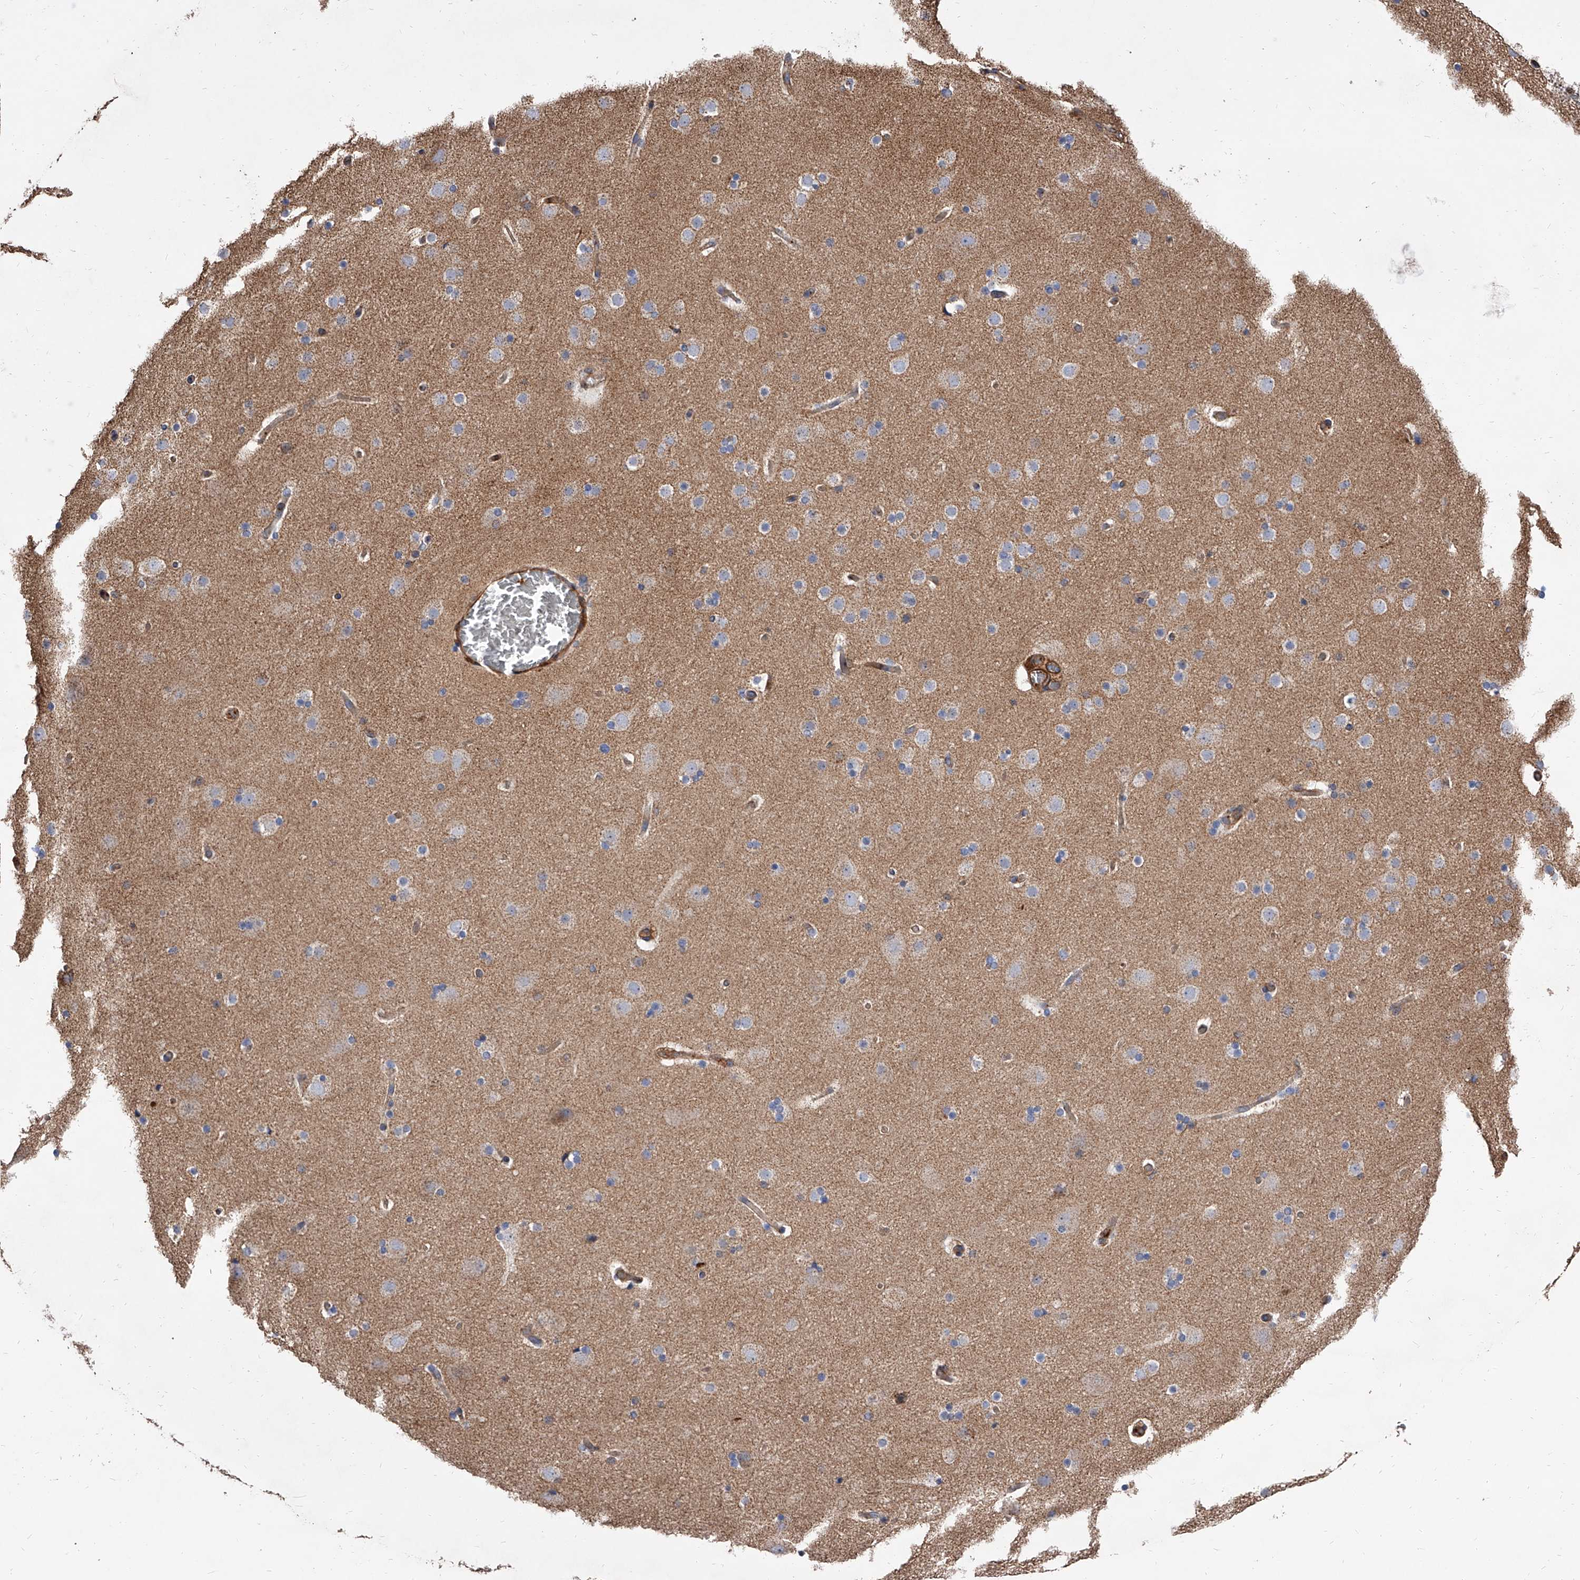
{"staining": {"intensity": "moderate", "quantity": ">75%", "location": "cytoplasmic/membranous"}, "tissue": "cerebral cortex", "cell_type": "Endothelial cells", "image_type": "normal", "snomed": [{"axis": "morphology", "description": "Normal tissue, NOS"}, {"axis": "topography", "description": "Cerebral cortex"}], "caption": "Immunohistochemistry (DAB) staining of benign cerebral cortex exhibits moderate cytoplasmic/membranous protein positivity in approximately >75% of endothelial cells. (Brightfield microscopy of DAB IHC at high magnification).", "gene": "PISD", "patient": {"sex": "male", "age": 57}}